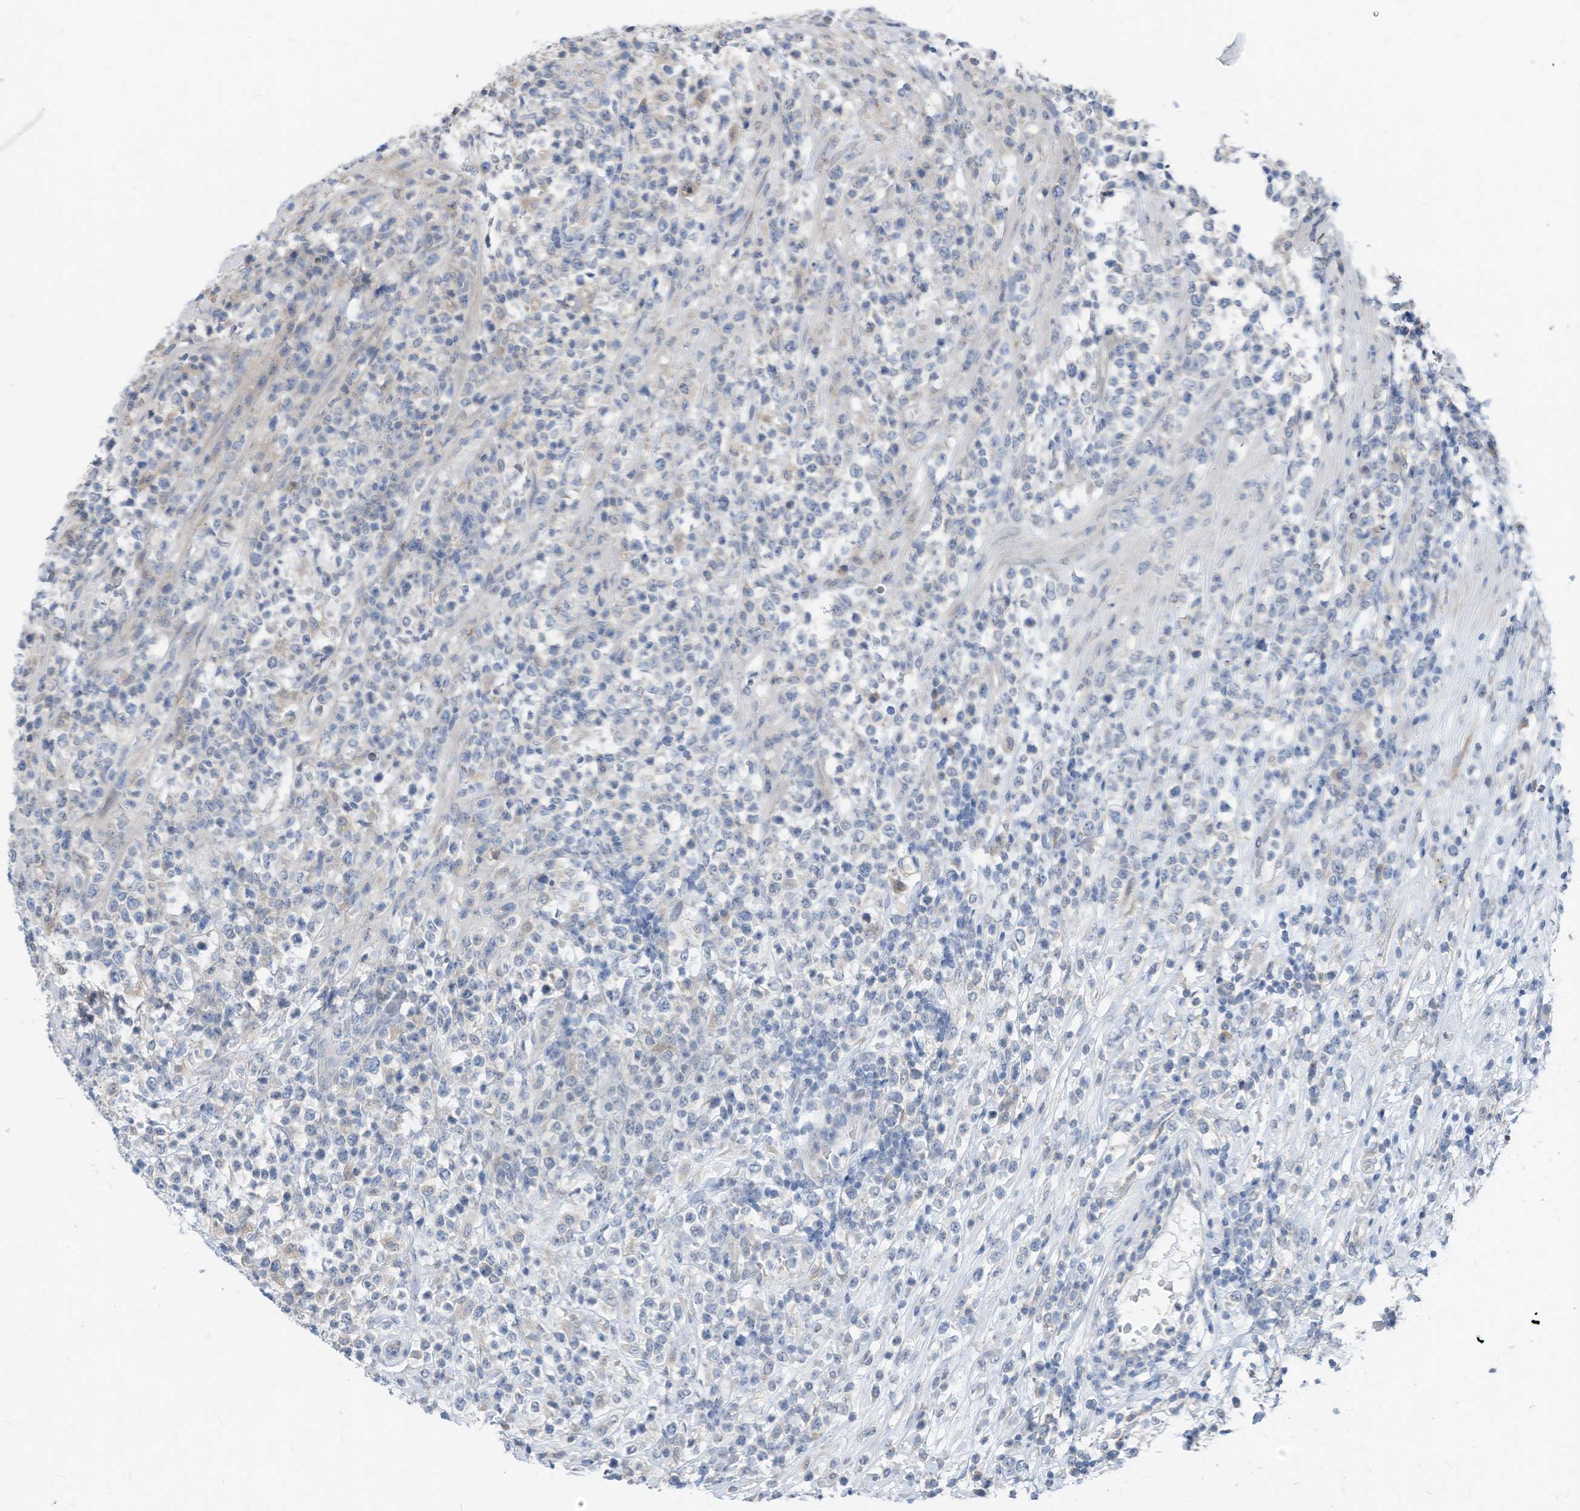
{"staining": {"intensity": "negative", "quantity": "none", "location": "none"}, "tissue": "lymphoma", "cell_type": "Tumor cells", "image_type": "cancer", "snomed": [{"axis": "morphology", "description": "Malignant lymphoma, non-Hodgkin's type, High grade"}, {"axis": "topography", "description": "Colon"}], "caption": "Lymphoma stained for a protein using immunohistochemistry (IHC) exhibits no positivity tumor cells.", "gene": "LDAH", "patient": {"sex": "female", "age": 53}}